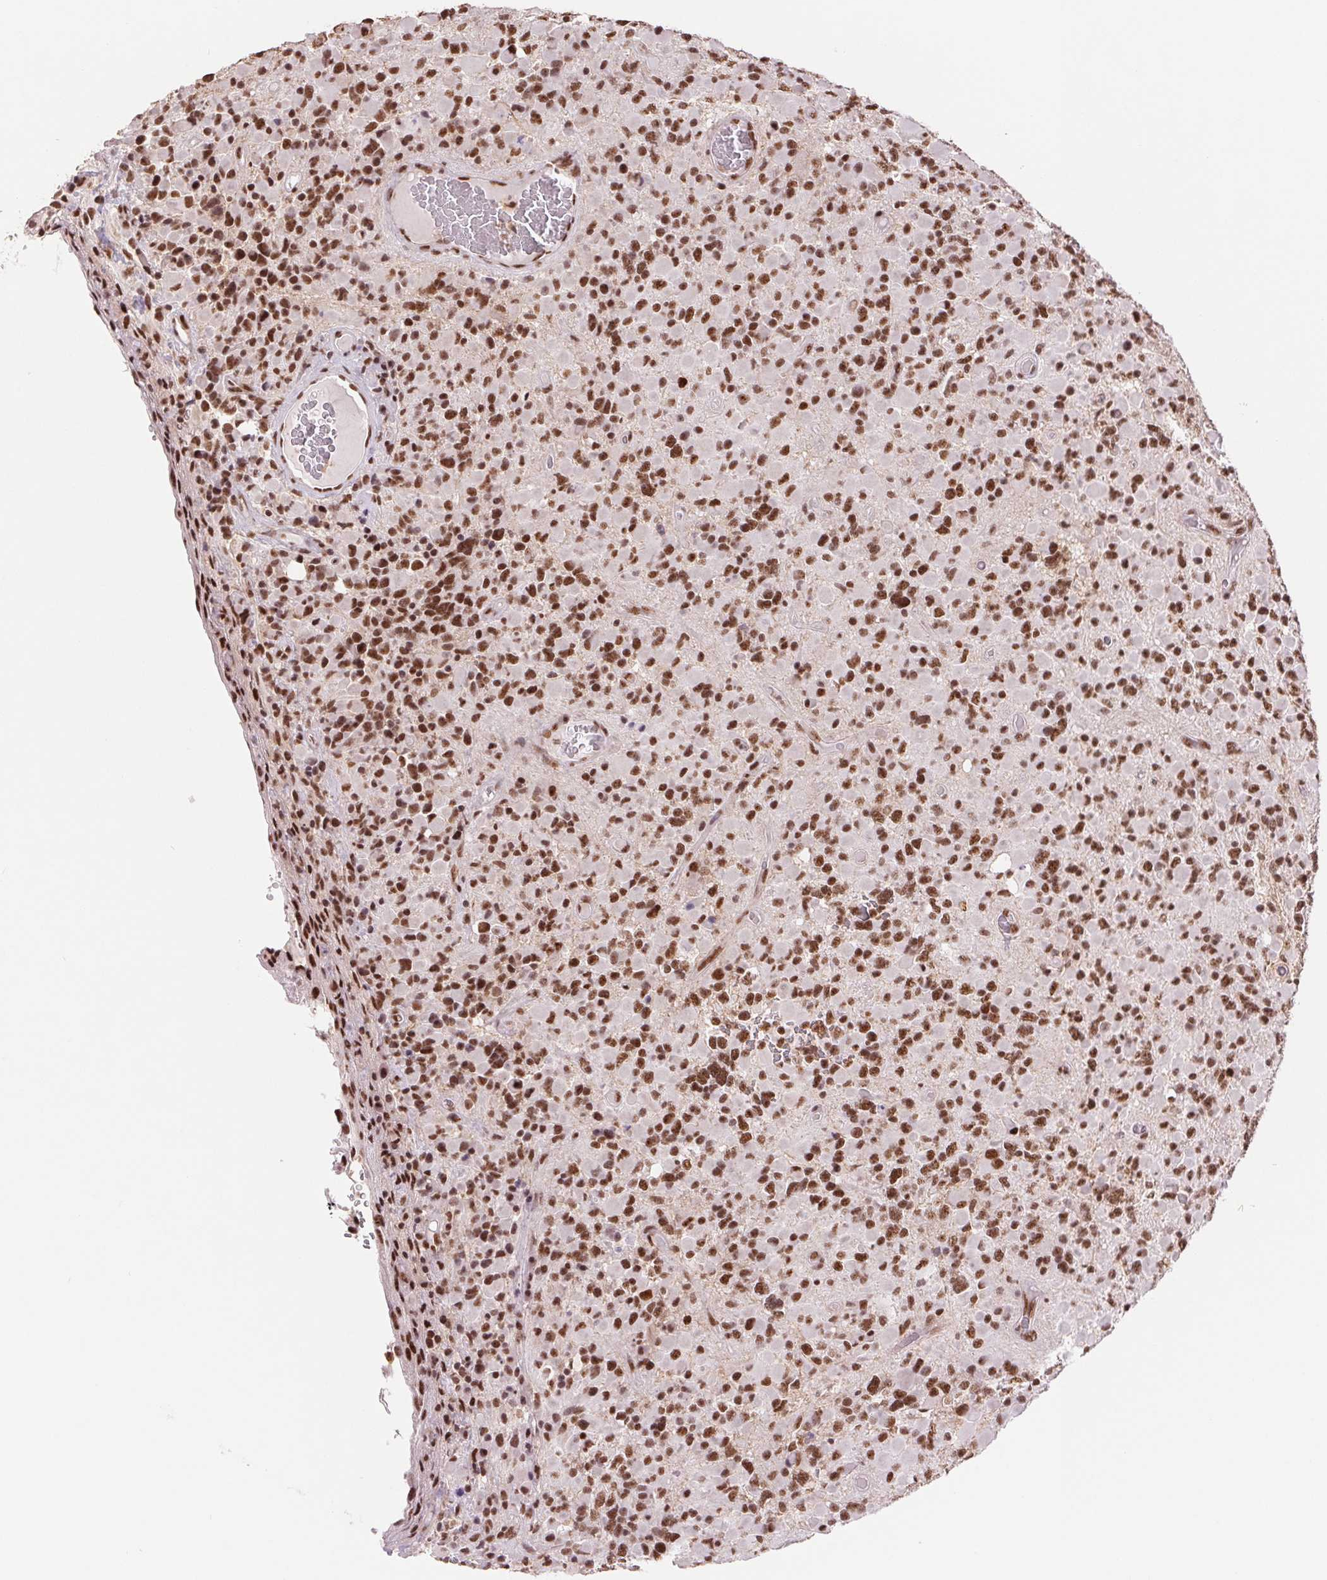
{"staining": {"intensity": "strong", "quantity": ">75%", "location": "nuclear"}, "tissue": "glioma", "cell_type": "Tumor cells", "image_type": "cancer", "snomed": [{"axis": "morphology", "description": "Glioma, malignant, High grade"}, {"axis": "topography", "description": "Brain"}], "caption": "Approximately >75% of tumor cells in high-grade glioma (malignant) reveal strong nuclear protein staining as visualized by brown immunohistochemical staining.", "gene": "SREK1", "patient": {"sex": "female", "age": 40}}